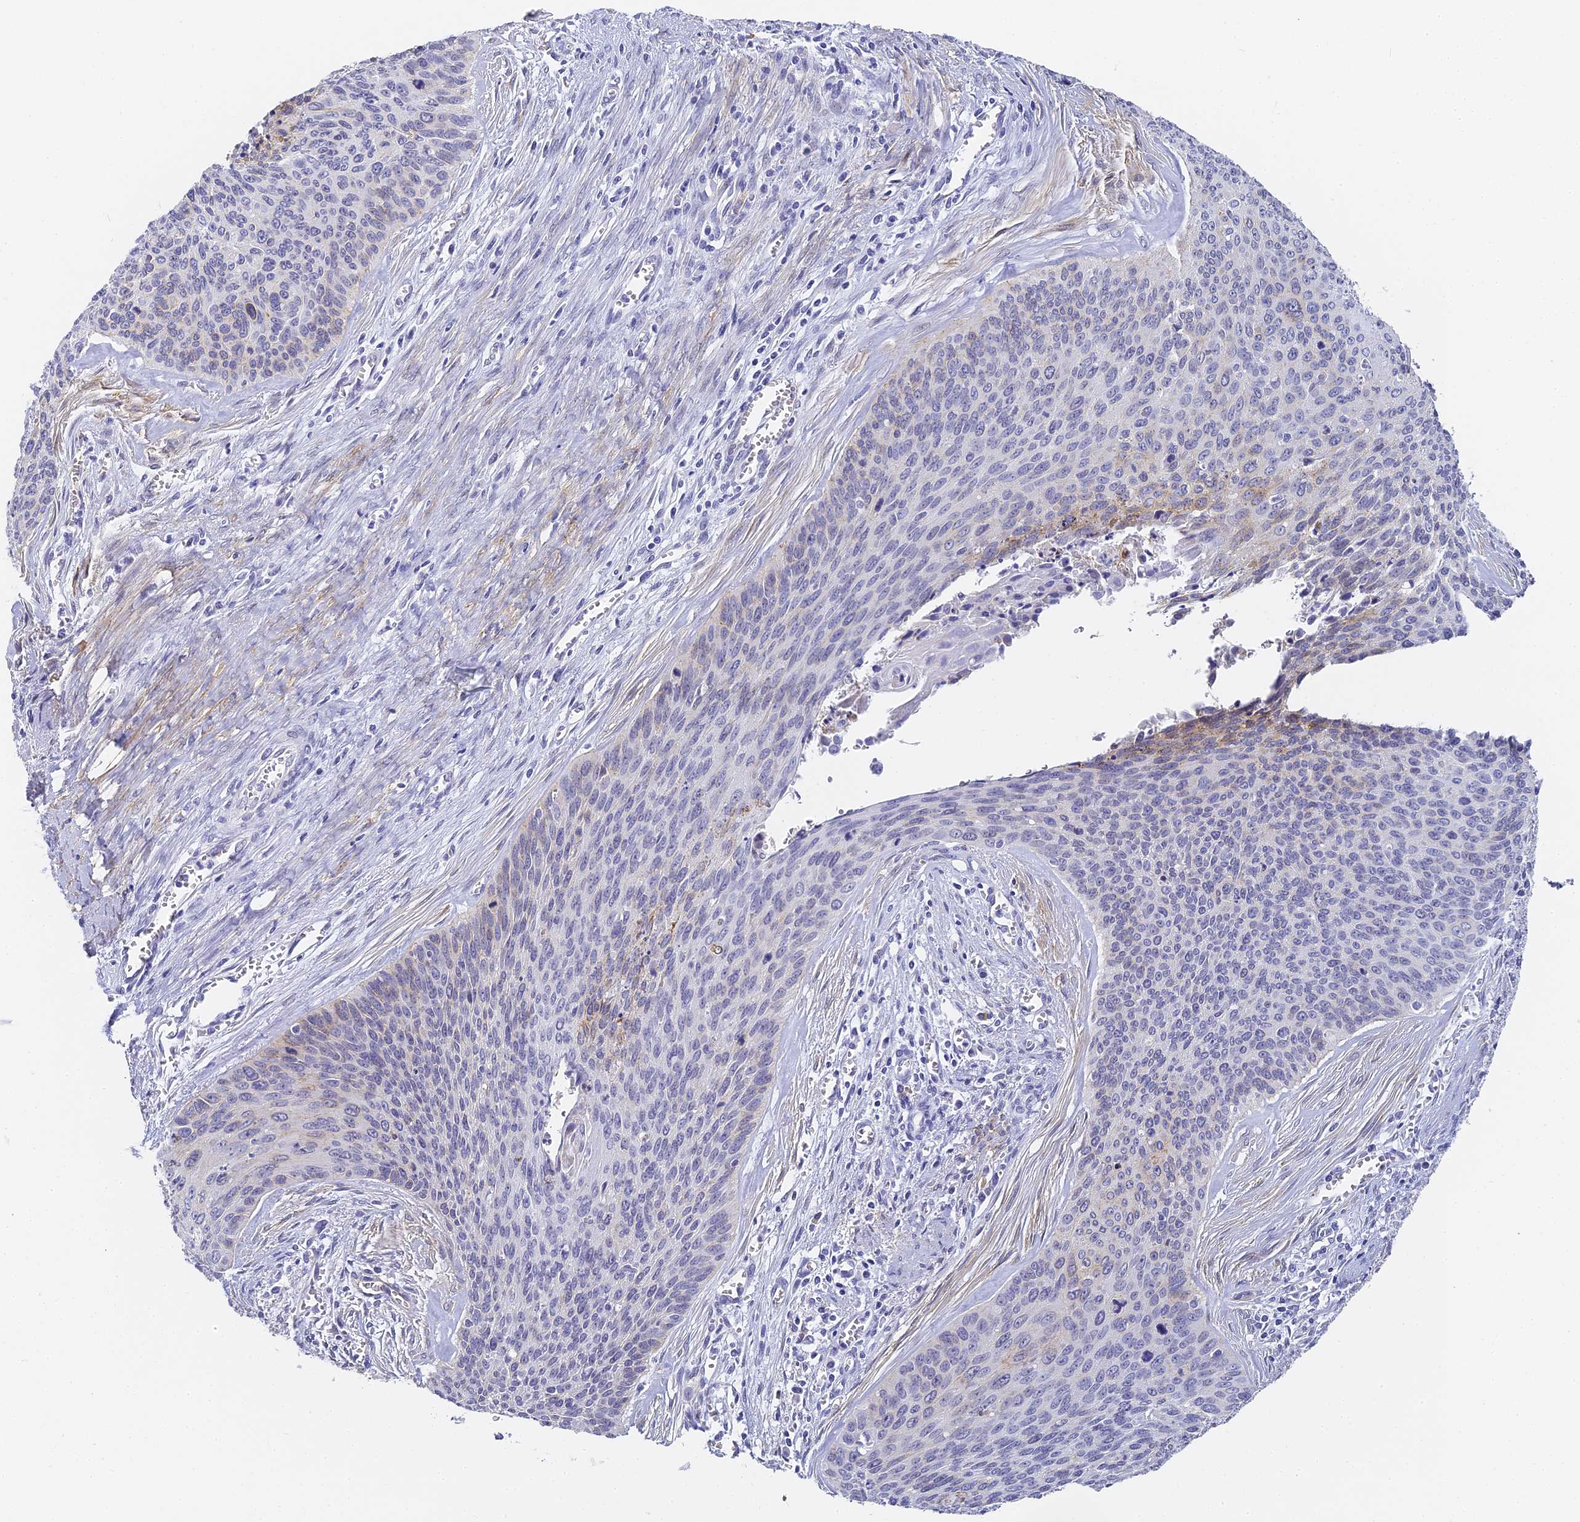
{"staining": {"intensity": "negative", "quantity": "none", "location": "none"}, "tissue": "cervical cancer", "cell_type": "Tumor cells", "image_type": "cancer", "snomed": [{"axis": "morphology", "description": "Squamous cell carcinoma, NOS"}, {"axis": "topography", "description": "Cervix"}], "caption": "This is a photomicrograph of immunohistochemistry (IHC) staining of squamous cell carcinoma (cervical), which shows no positivity in tumor cells.", "gene": "GJA1", "patient": {"sex": "female", "age": 55}}